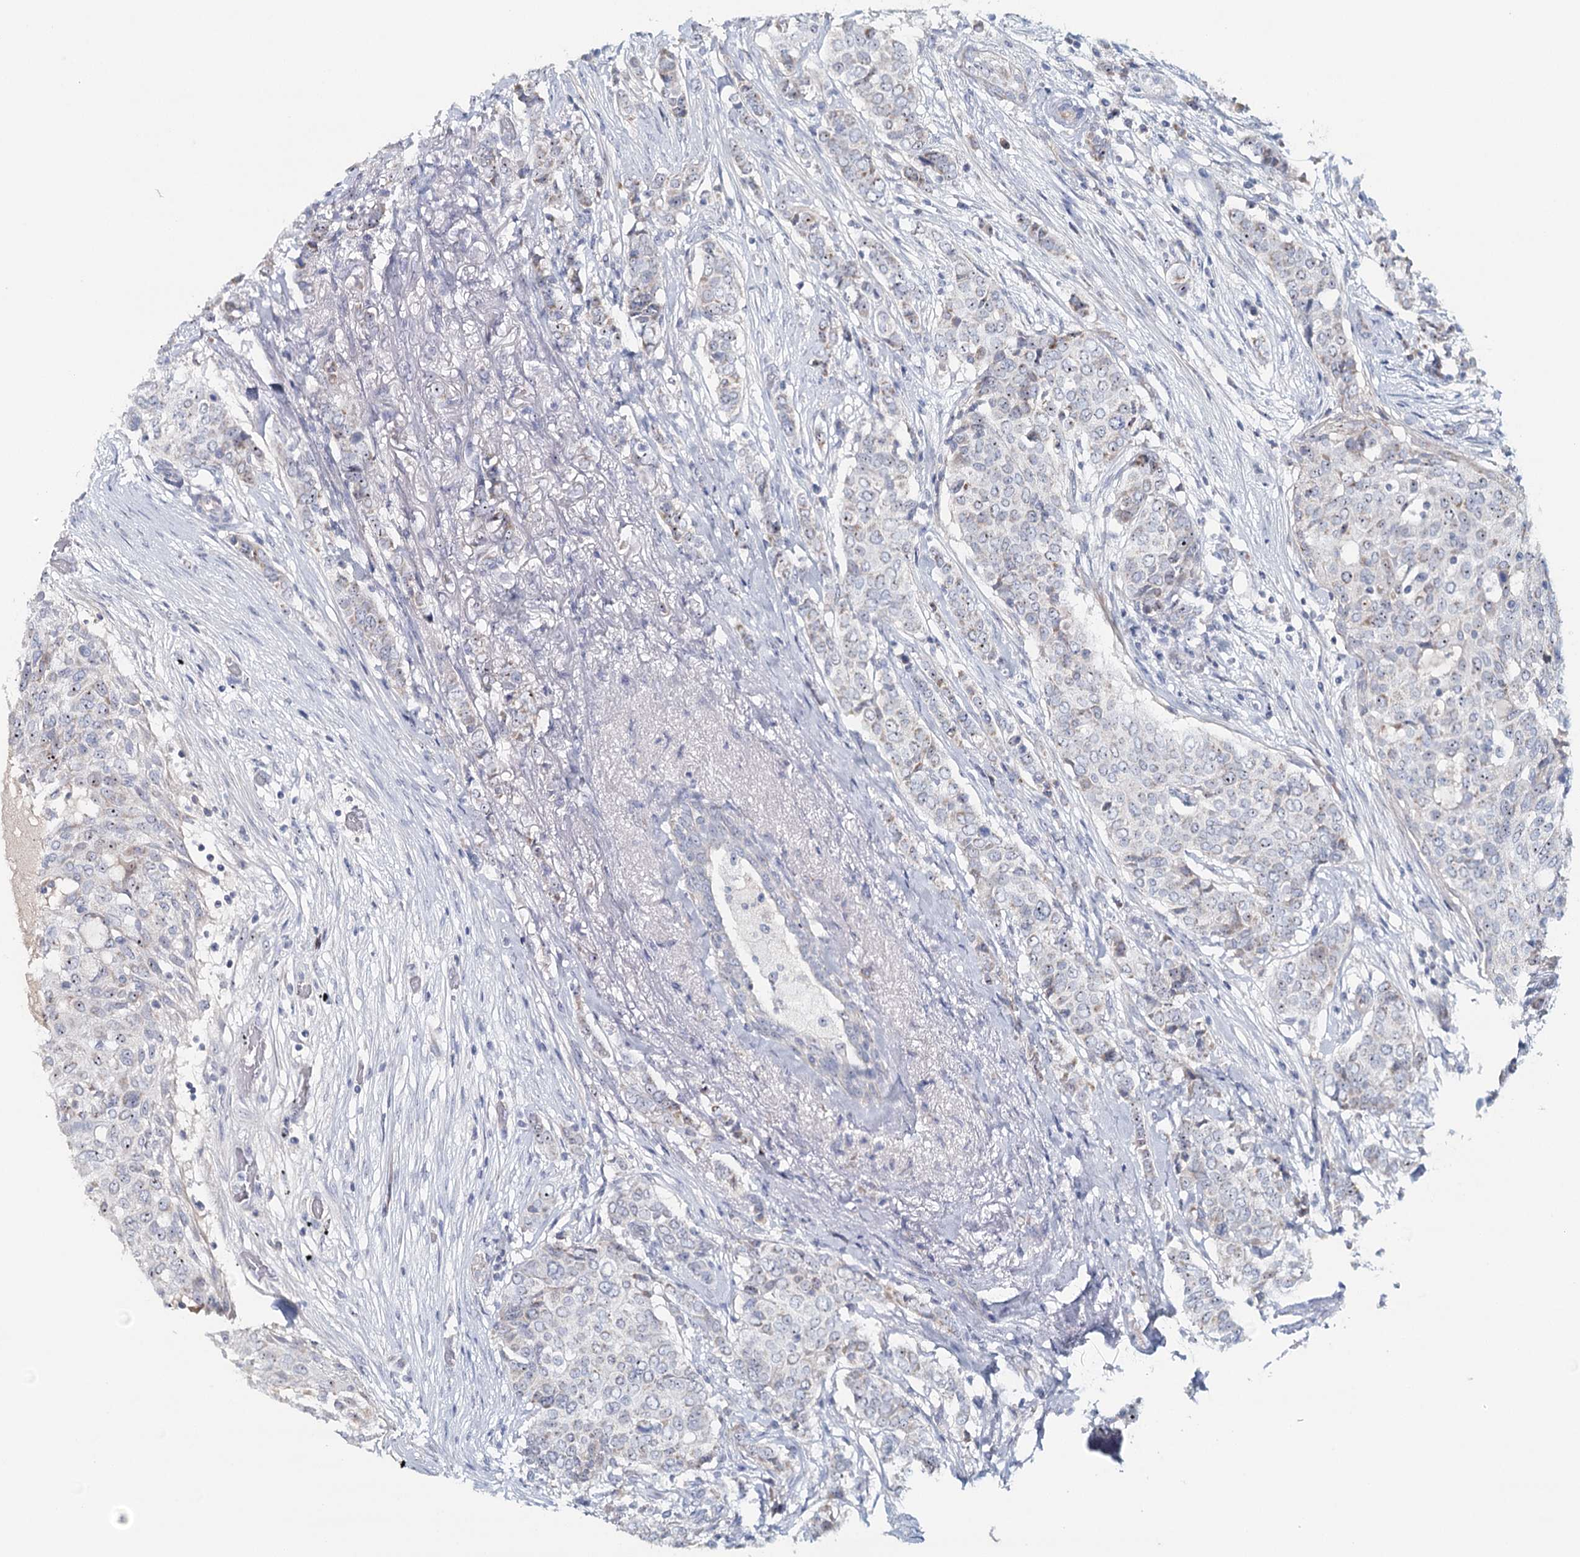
{"staining": {"intensity": "weak", "quantity": "<25%", "location": "cytoplasmic/membranous"}, "tissue": "breast cancer", "cell_type": "Tumor cells", "image_type": "cancer", "snomed": [{"axis": "morphology", "description": "Lobular carcinoma"}, {"axis": "topography", "description": "Breast"}], "caption": "A photomicrograph of breast cancer (lobular carcinoma) stained for a protein displays no brown staining in tumor cells.", "gene": "RBM43", "patient": {"sex": "female", "age": 51}}